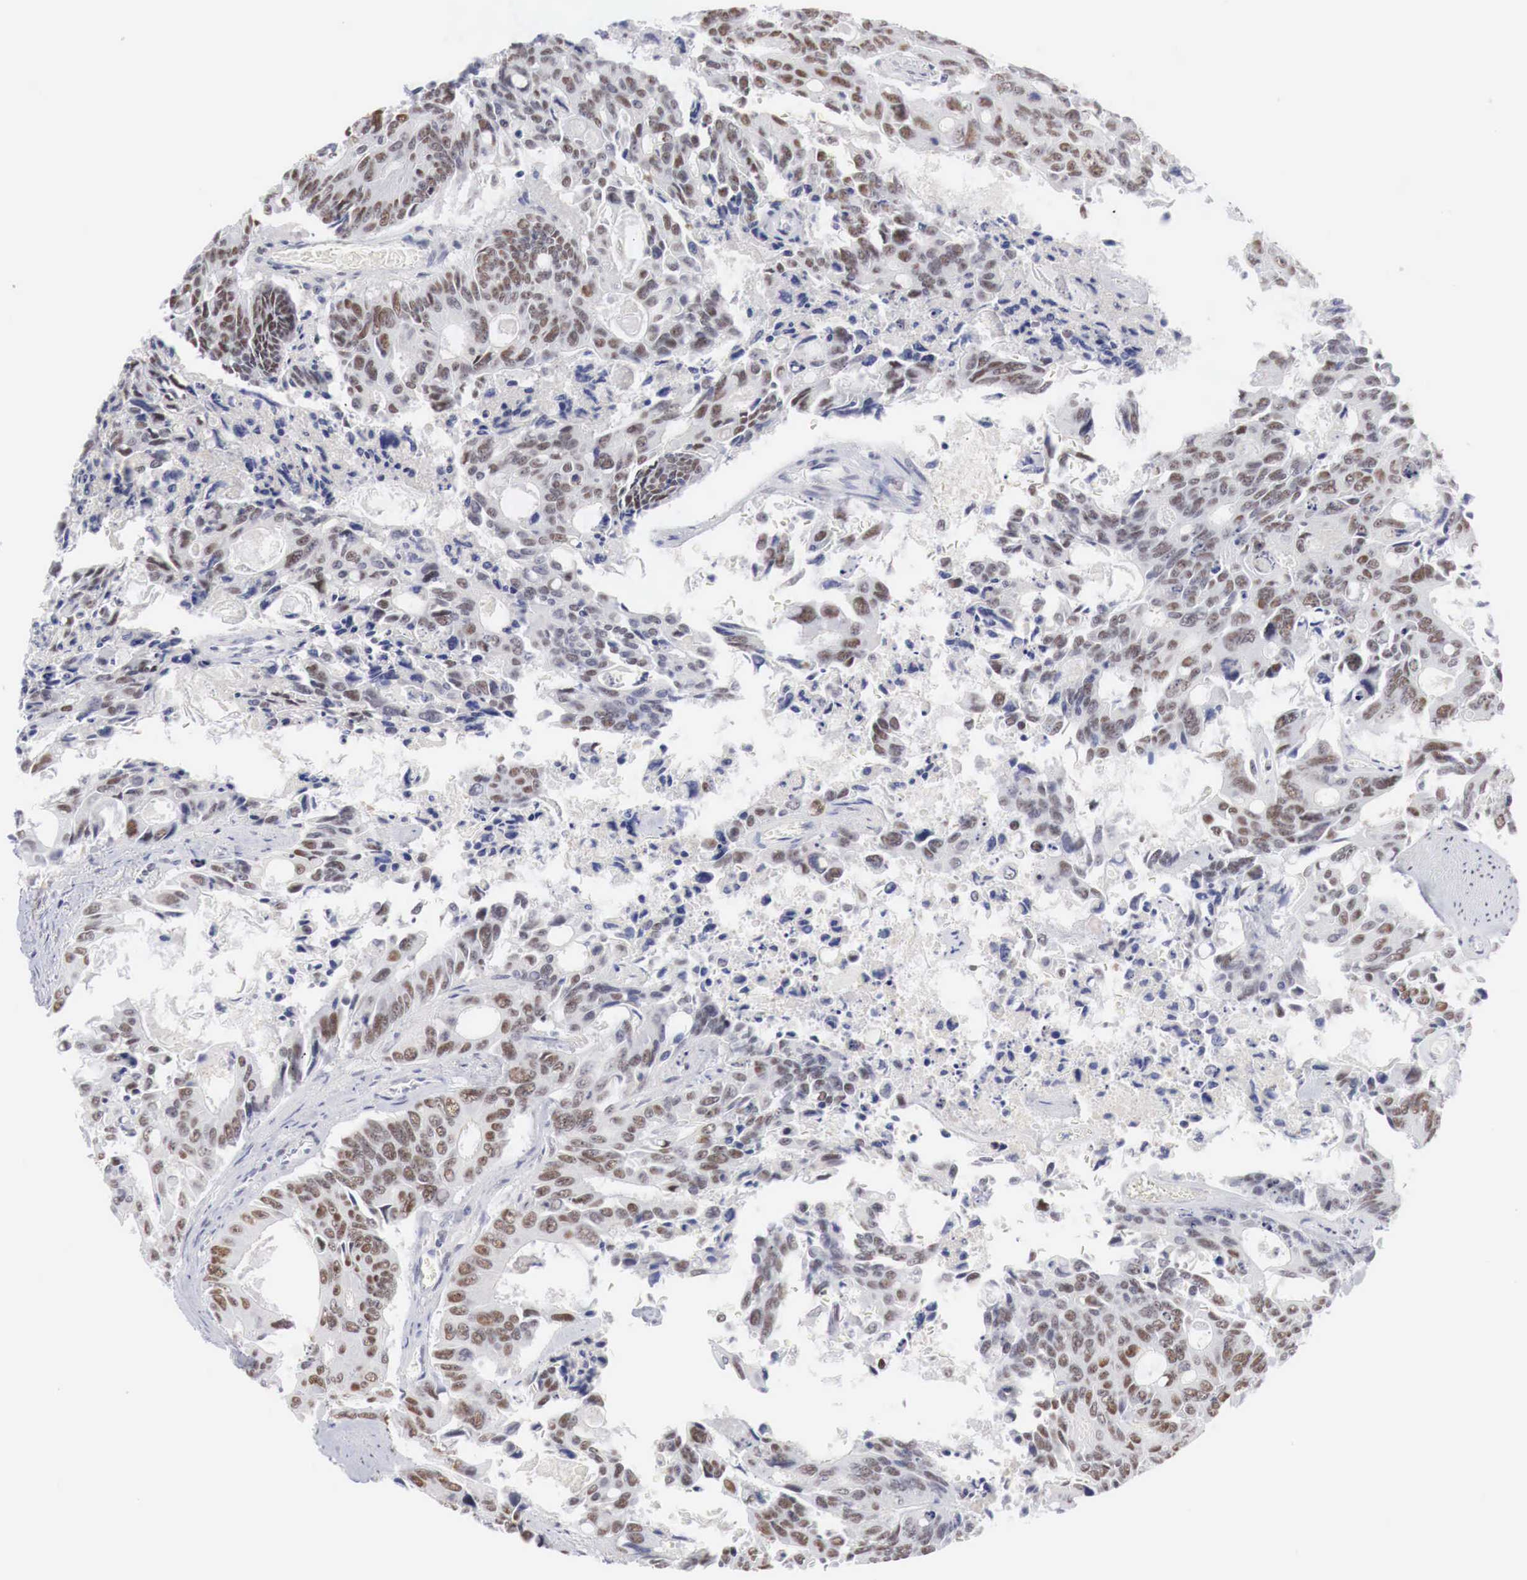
{"staining": {"intensity": "moderate", "quantity": ">75%", "location": "nuclear"}, "tissue": "colorectal cancer", "cell_type": "Tumor cells", "image_type": "cancer", "snomed": [{"axis": "morphology", "description": "Adenocarcinoma, NOS"}, {"axis": "topography", "description": "Rectum"}], "caption": "Adenocarcinoma (colorectal) stained with DAB (3,3'-diaminobenzidine) immunohistochemistry (IHC) shows medium levels of moderate nuclear expression in about >75% of tumor cells.", "gene": "FOXP2", "patient": {"sex": "male", "age": 76}}